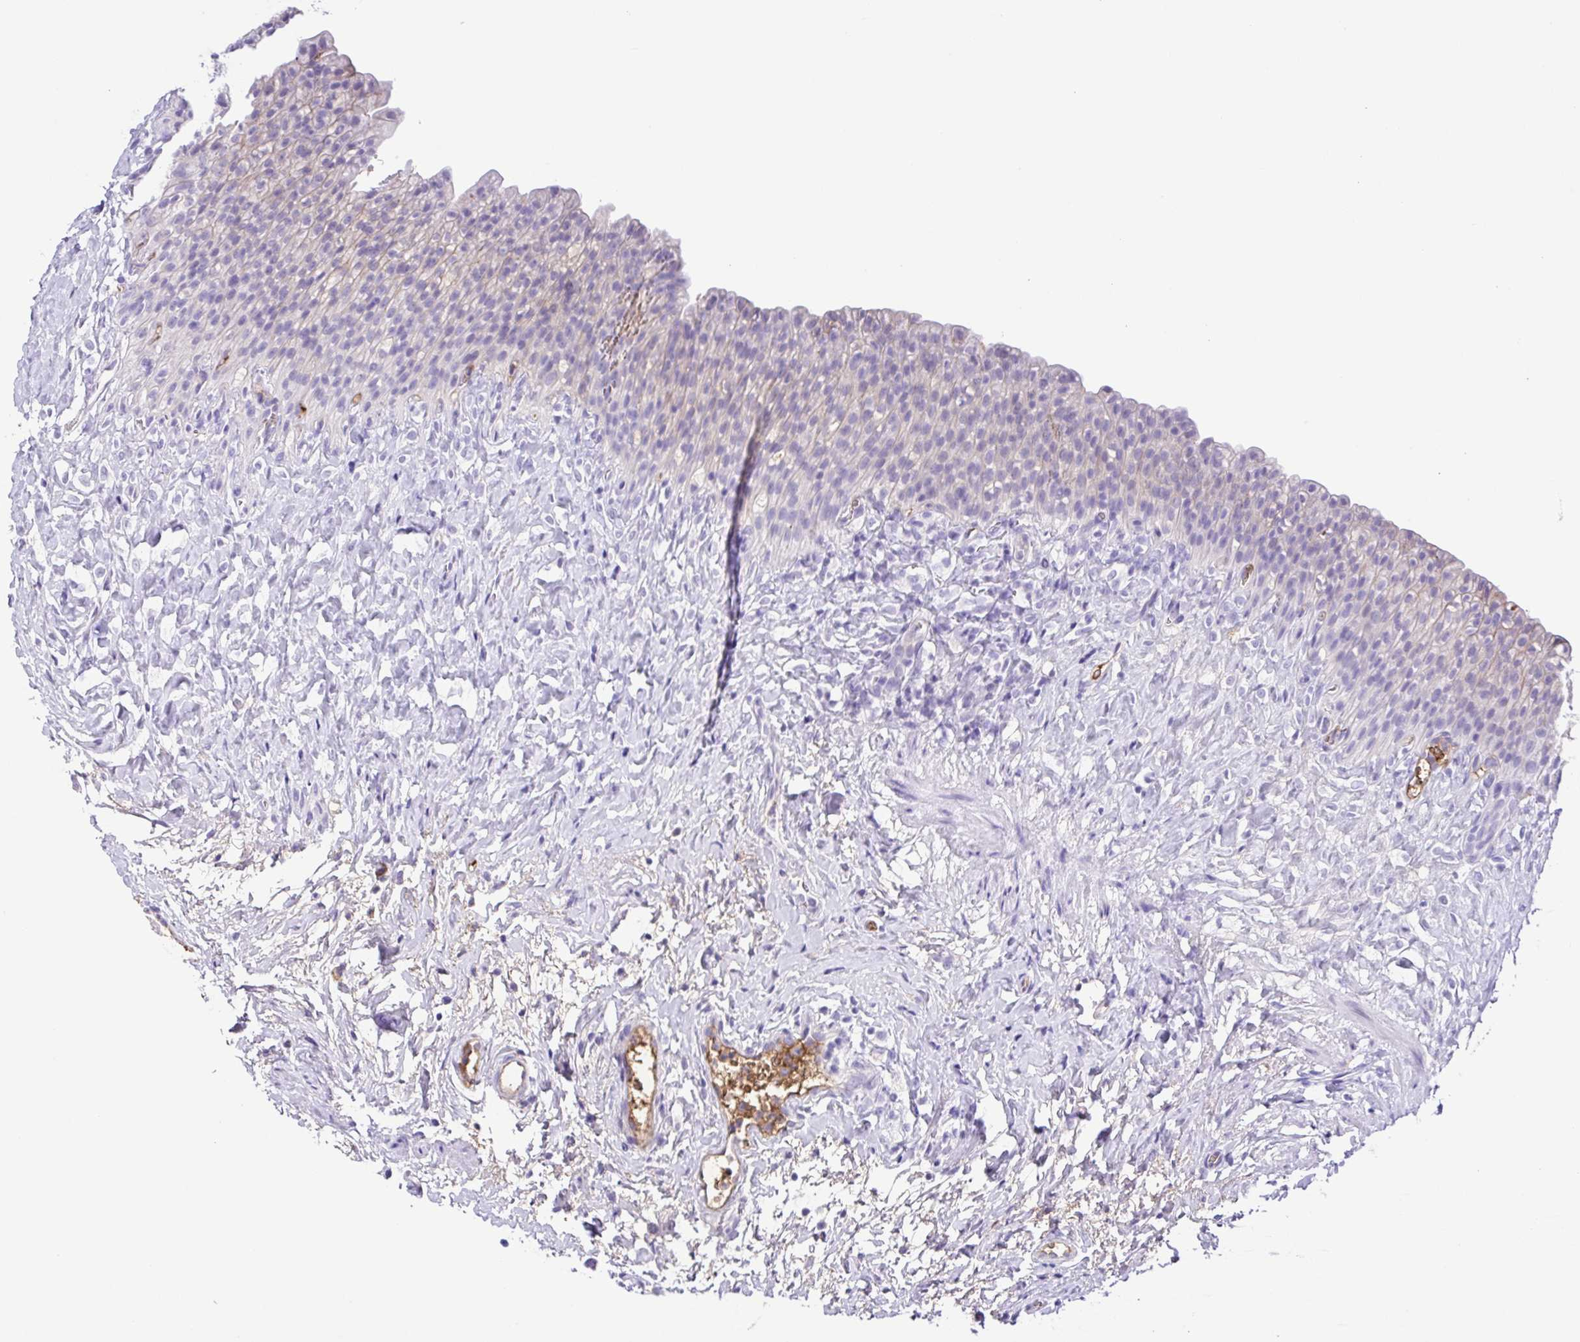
{"staining": {"intensity": "negative", "quantity": "none", "location": "none"}, "tissue": "urinary bladder", "cell_type": "Urothelial cells", "image_type": "normal", "snomed": [{"axis": "morphology", "description": "Normal tissue, NOS"}, {"axis": "topography", "description": "Urinary bladder"}, {"axis": "topography", "description": "Prostate"}], "caption": "Urinary bladder was stained to show a protein in brown. There is no significant expression in urothelial cells.", "gene": "IGFL1", "patient": {"sex": "male", "age": 76}}